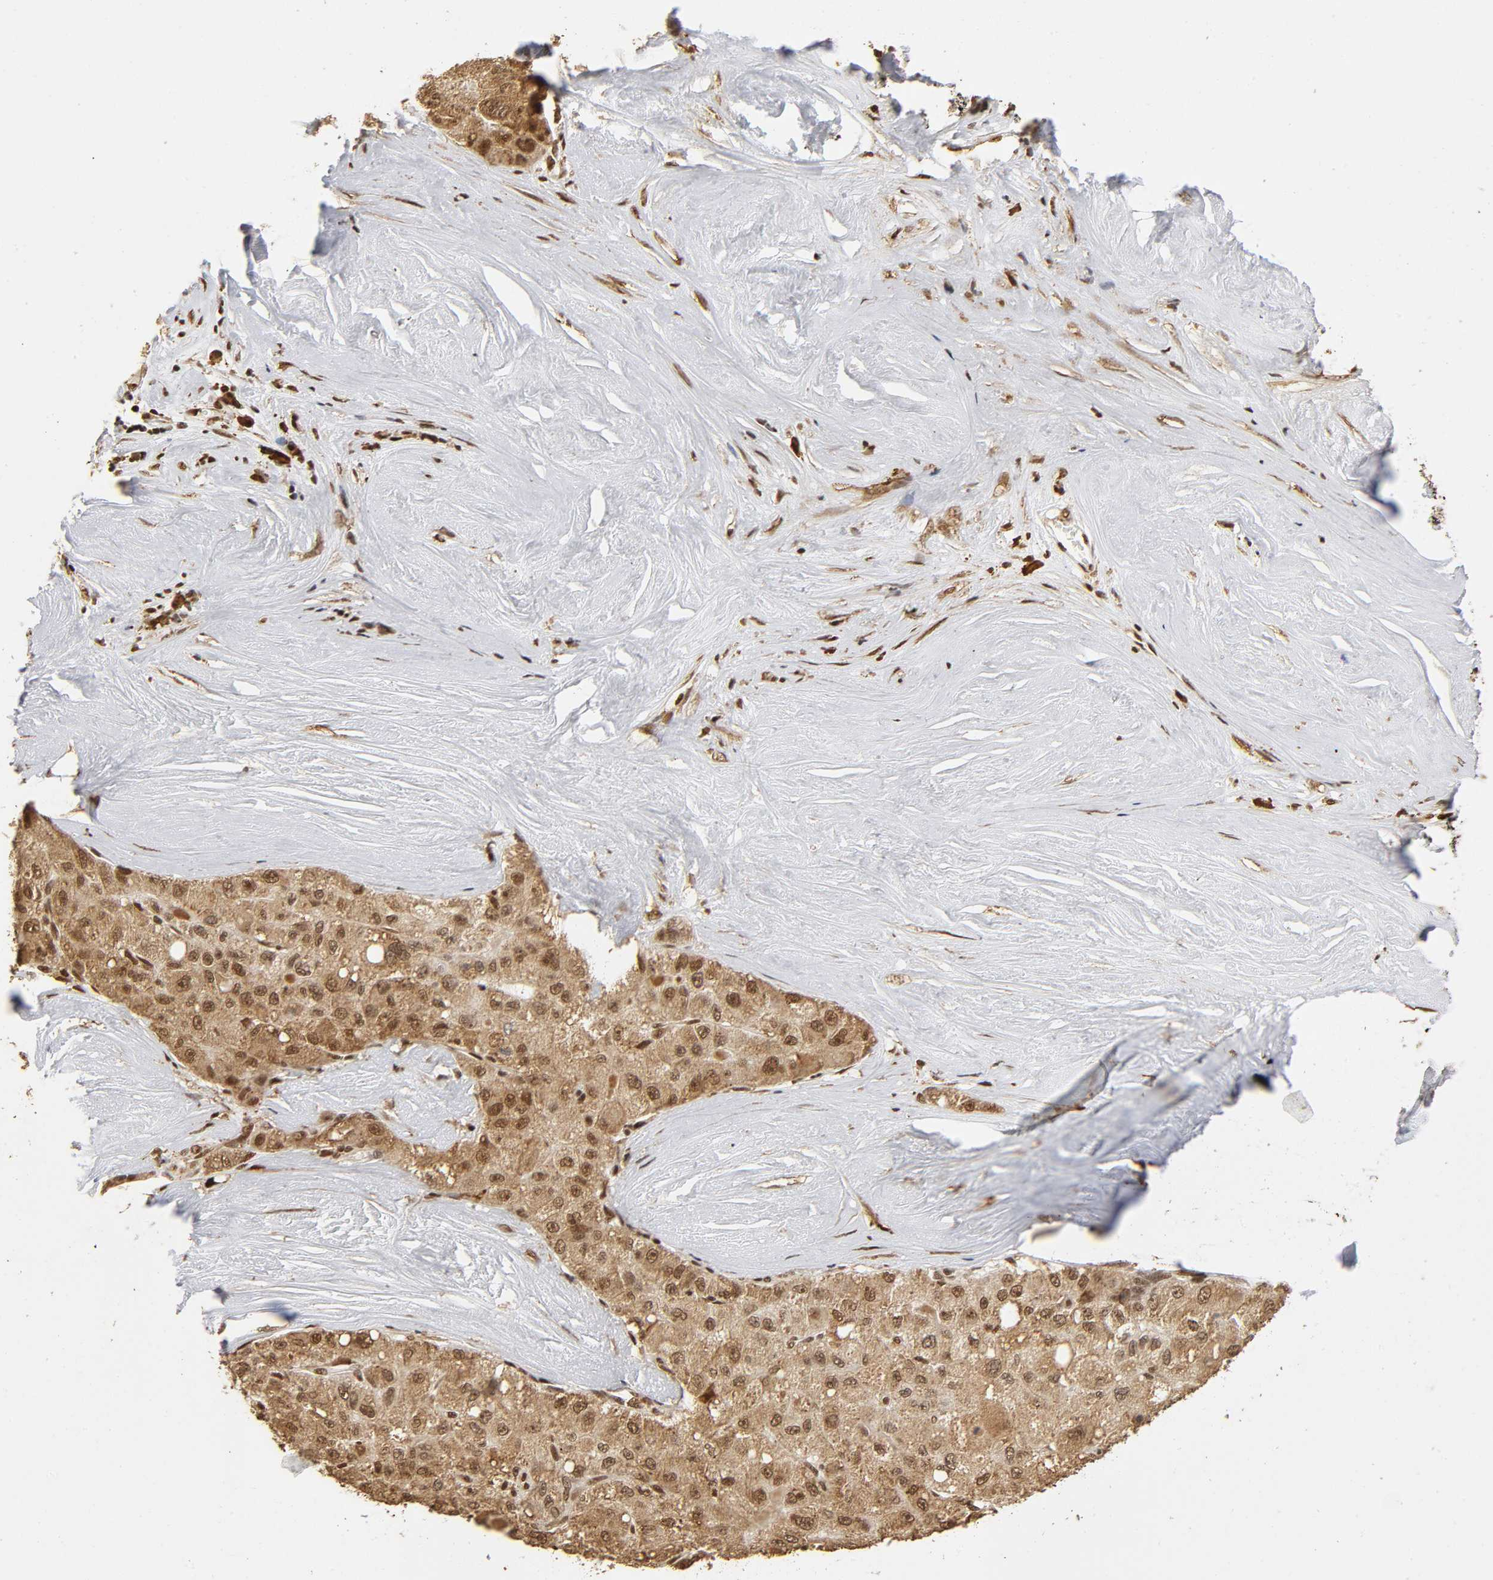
{"staining": {"intensity": "moderate", "quantity": ">75%", "location": "cytoplasmic/membranous,nuclear"}, "tissue": "liver cancer", "cell_type": "Tumor cells", "image_type": "cancer", "snomed": [{"axis": "morphology", "description": "Carcinoma, Hepatocellular, NOS"}, {"axis": "topography", "description": "Liver"}], "caption": "This is an image of immunohistochemistry (IHC) staining of hepatocellular carcinoma (liver), which shows moderate expression in the cytoplasmic/membranous and nuclear of tumor cells.", "gene": "RNF122", "patient": {"sex": "male", "age": 80}}